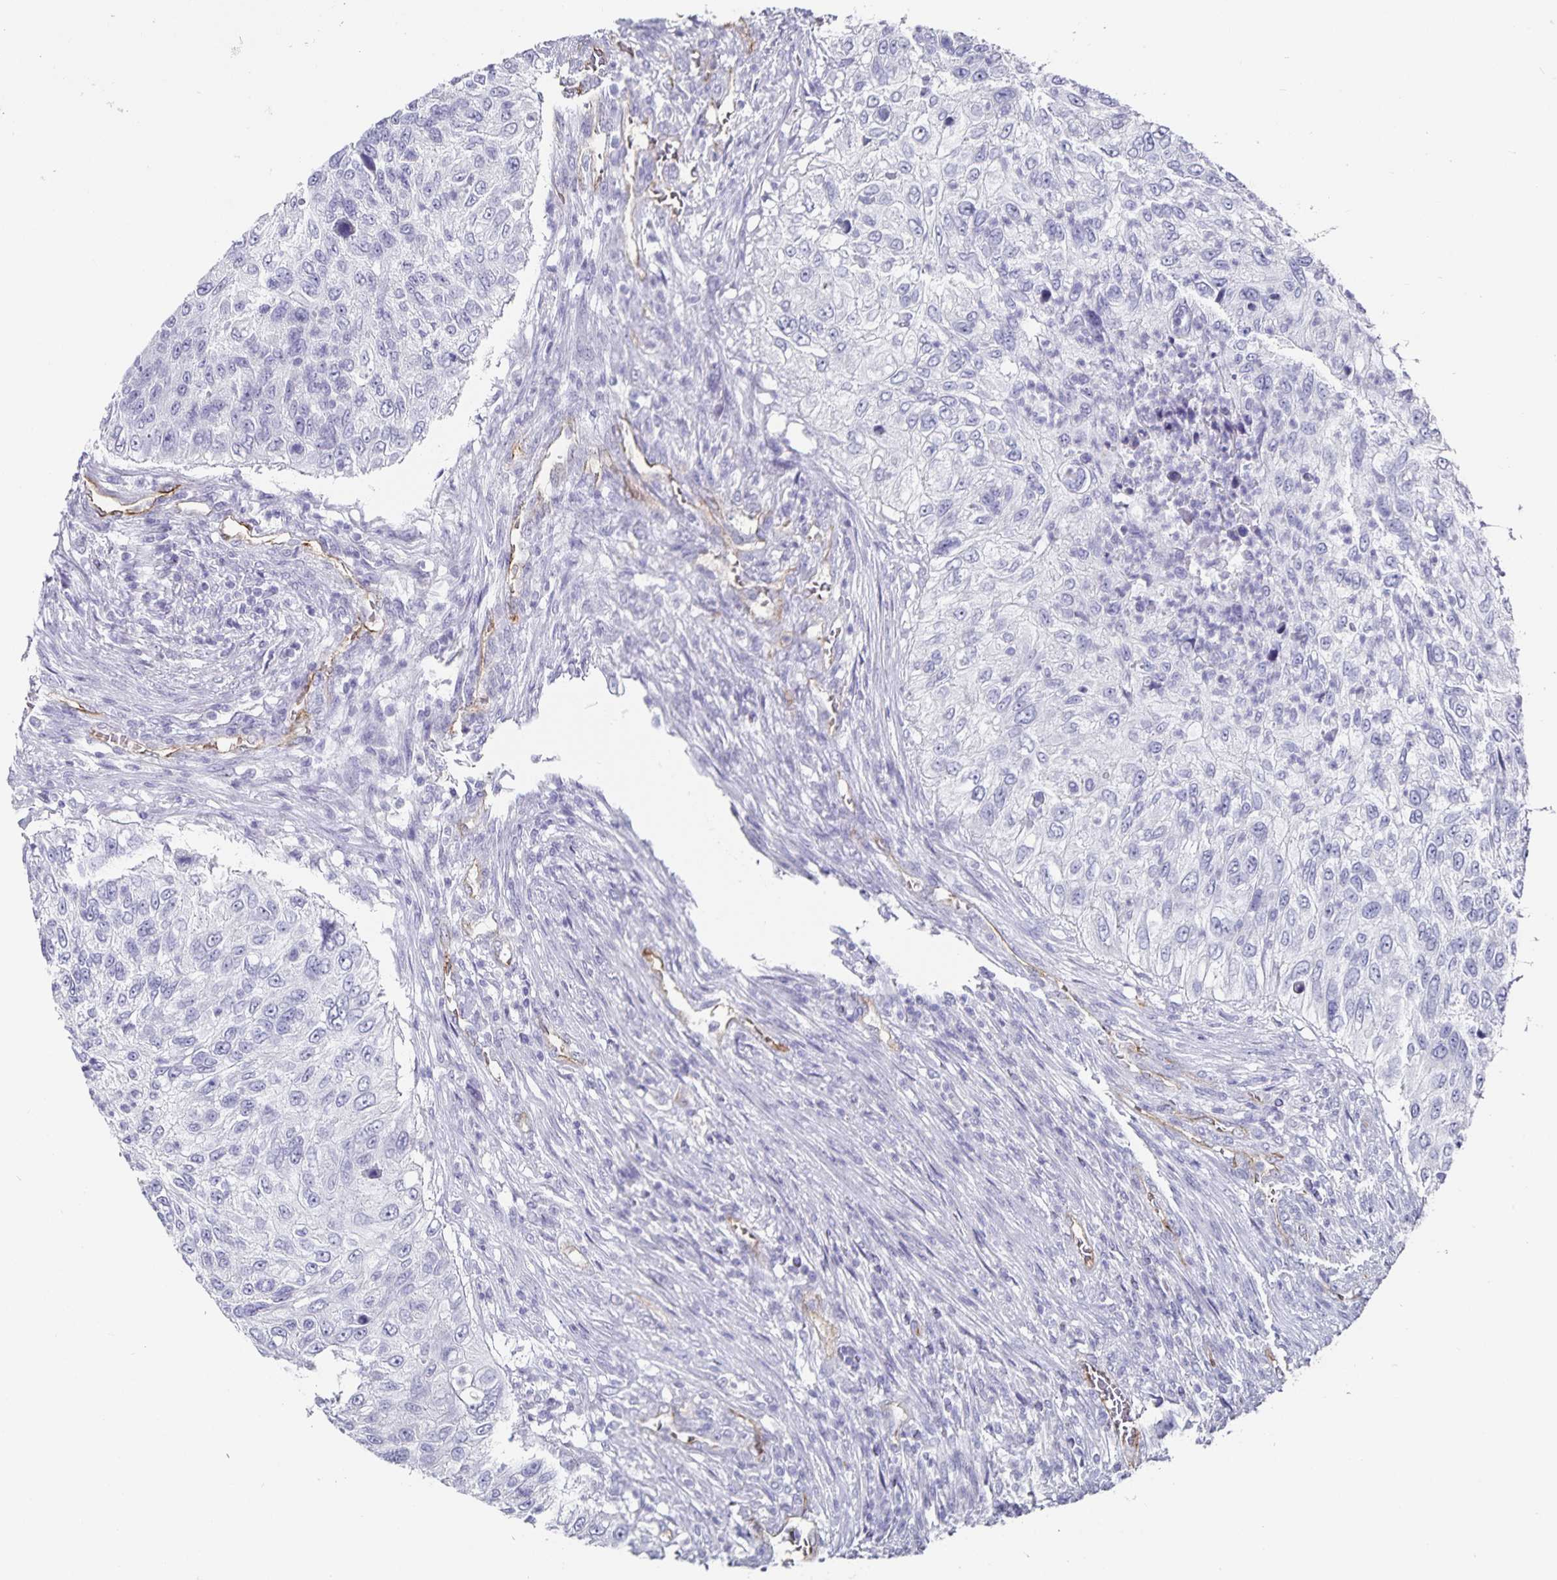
{"staining": {"intensity": "negative", "quantity": "none", "location": "none"}, "tissue": "urothelial cancer", "cell_type": "Tumor cells", "image_type": "cancer", "snomed": [{"axis": "morphology", "description": "Urothelial carcinoma, High grade"}, {"axis": "topography", "description": "Urinary bladder"}], "caption": "This is a photomicrograph of IHC staining of urothelial cancer, which shows no expression in tumor cells. The staining was performed using DAB to visualize the protein expression in brown, while the nuclei were stained in blue with hematoxylin (Magnification: 20x).", "gene": "PODXL", "patient": {"sex": "female", "age": 60}}